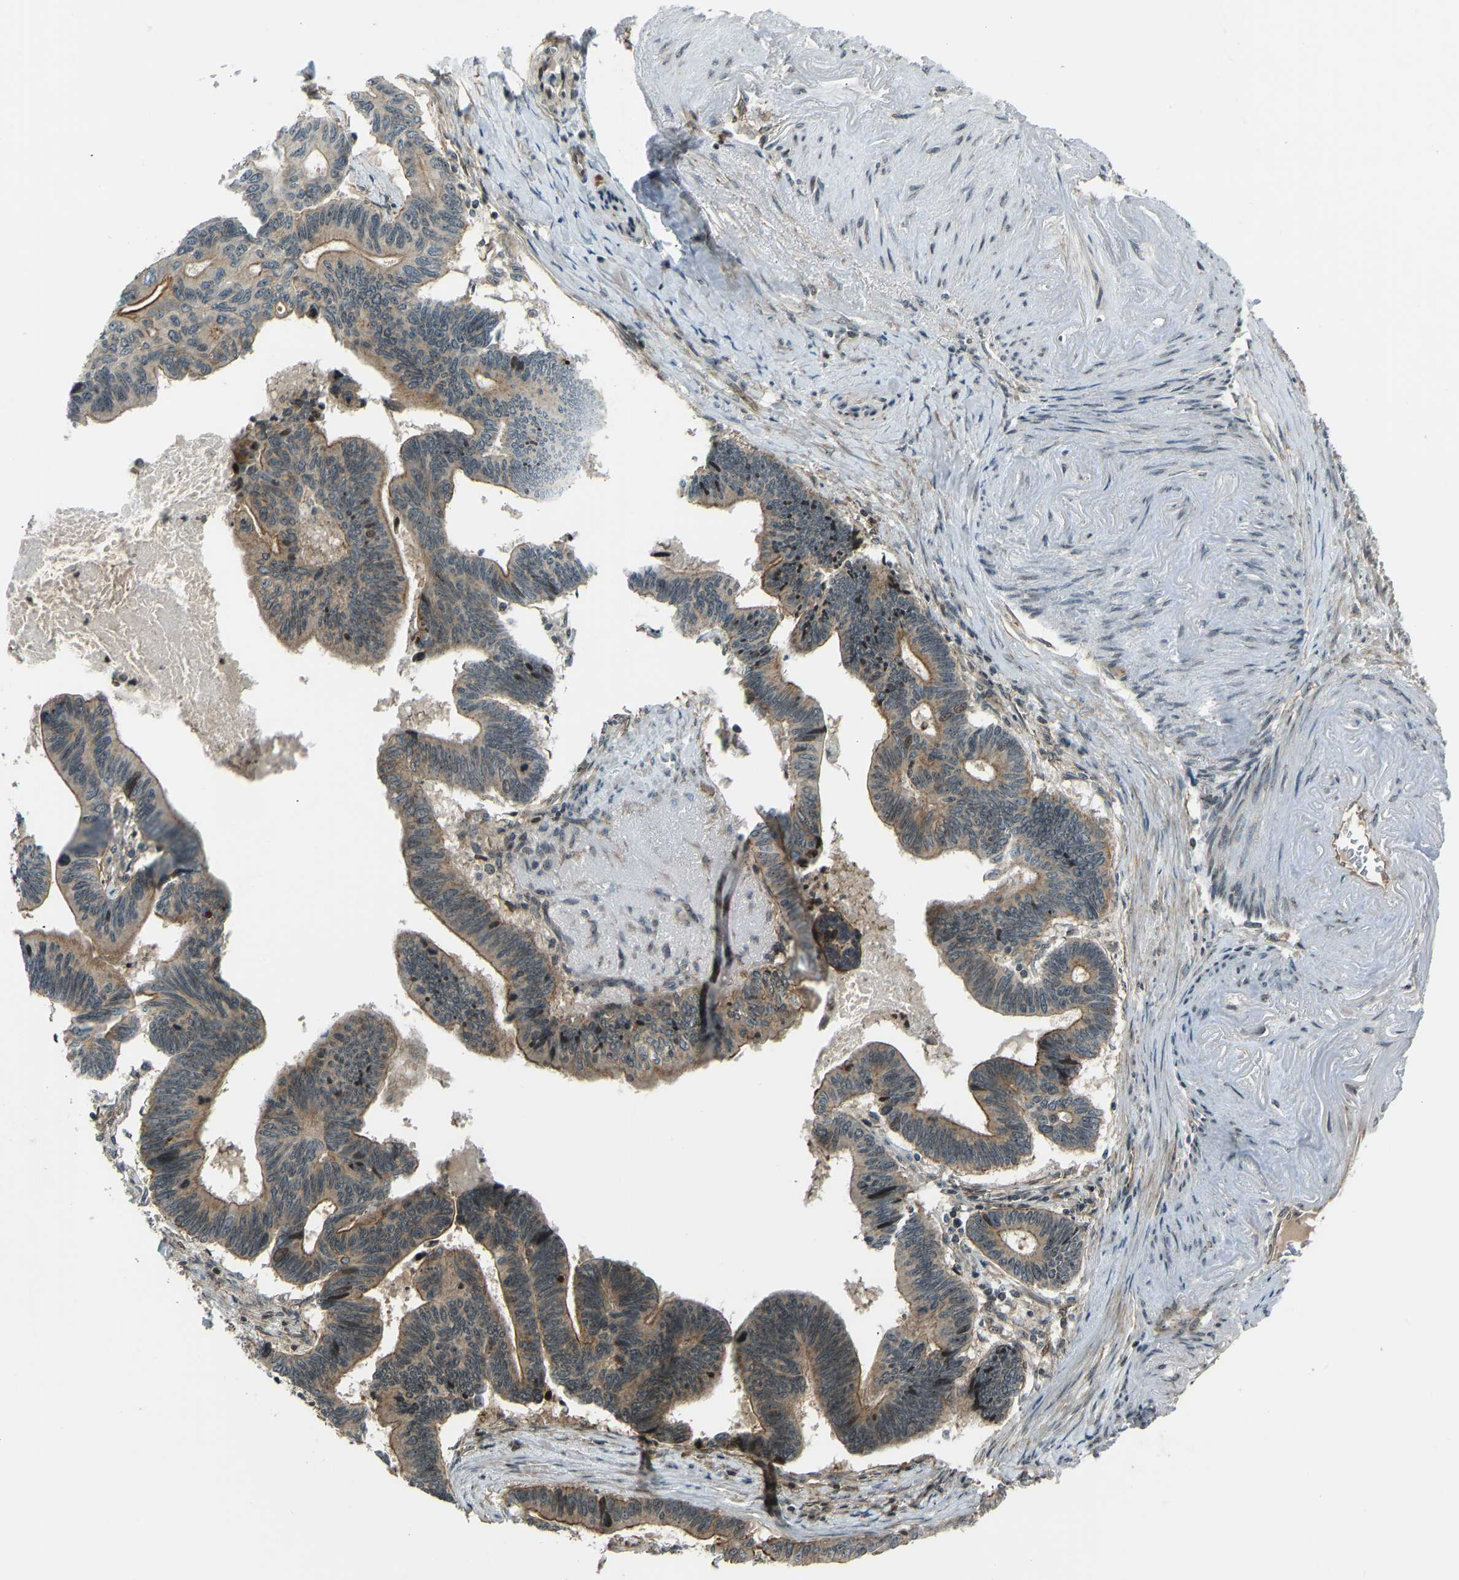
{"staining": {"intensity": "moderate", "quantity": ">75%", "location": "cytoplasmic/membranous,nuclear"}, "tissue": "pancreatic cancer", "cell_type": "Tumor cells", "image_type": "cancer", "snomed": [{"axis": "morphology", "description": "Adenocarcinoma, NOS"}, {"axis": "topography", "description": "Pancreas"}], "caption": "Human pancreatic cancer (adenocarcinoma) stained with a brown dye displays moderate cytoplasmic/membranous and nuclear positive expression in approximately >75% of tumor cells.", "gene": "SVOPL", "patient": {"sex": "female", "age": 70}}